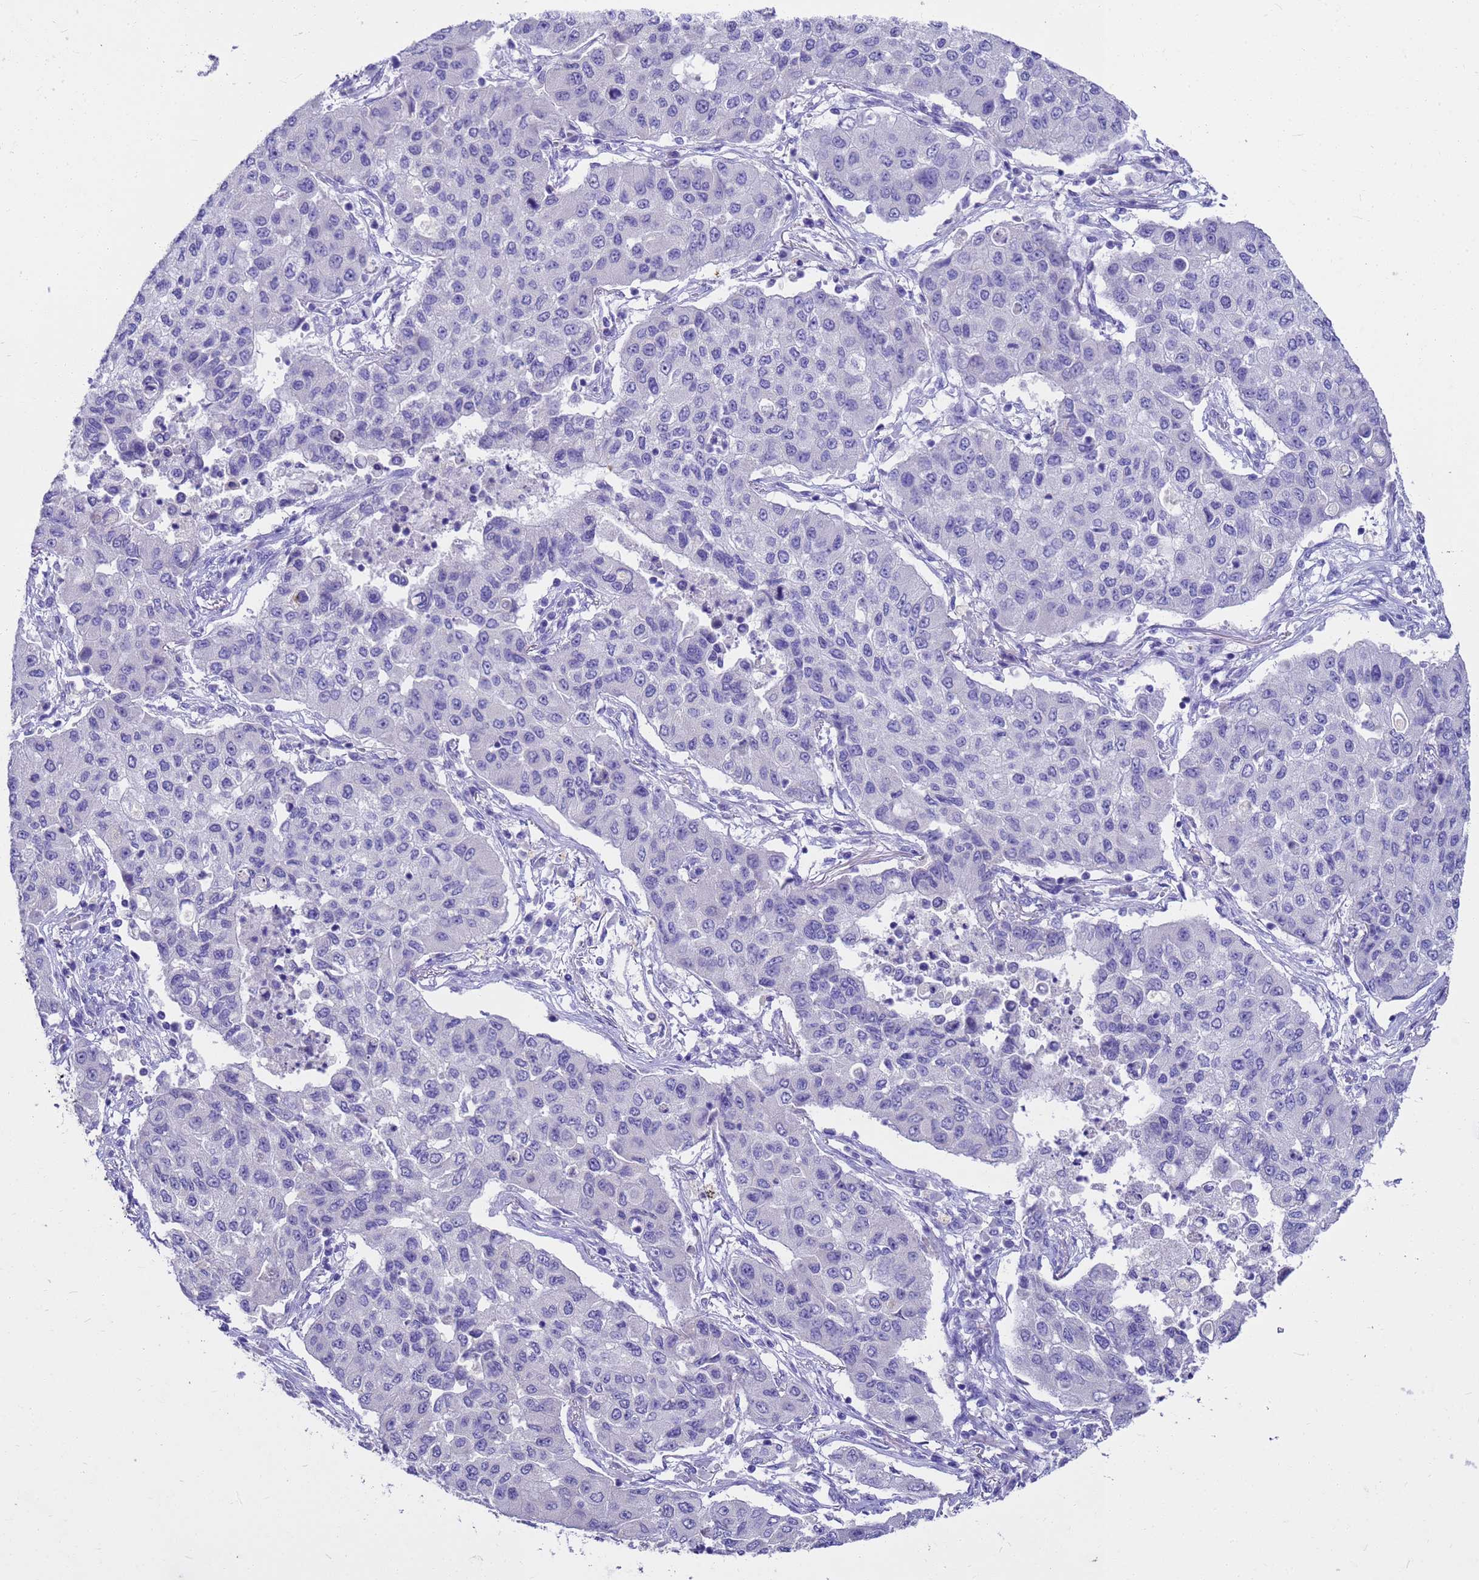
{"staining": {"intensity": "negative", "quantity": "none", "location": "none"}, "tissue": "lung cancer", "cell_type": "Tumor cells", "image_type": "cancer", "snomed": [{"axis": "morphology", "description": "Squamous cell carcinoma, NOS"}, {"axis": "topography", "description": "Lung"}], "caption": "Tumor cells are negative for protein expression in human lung squamous cell carcinoma.", "gene": "MS4A13", "patient": {"sex": "male", "age": 74}}